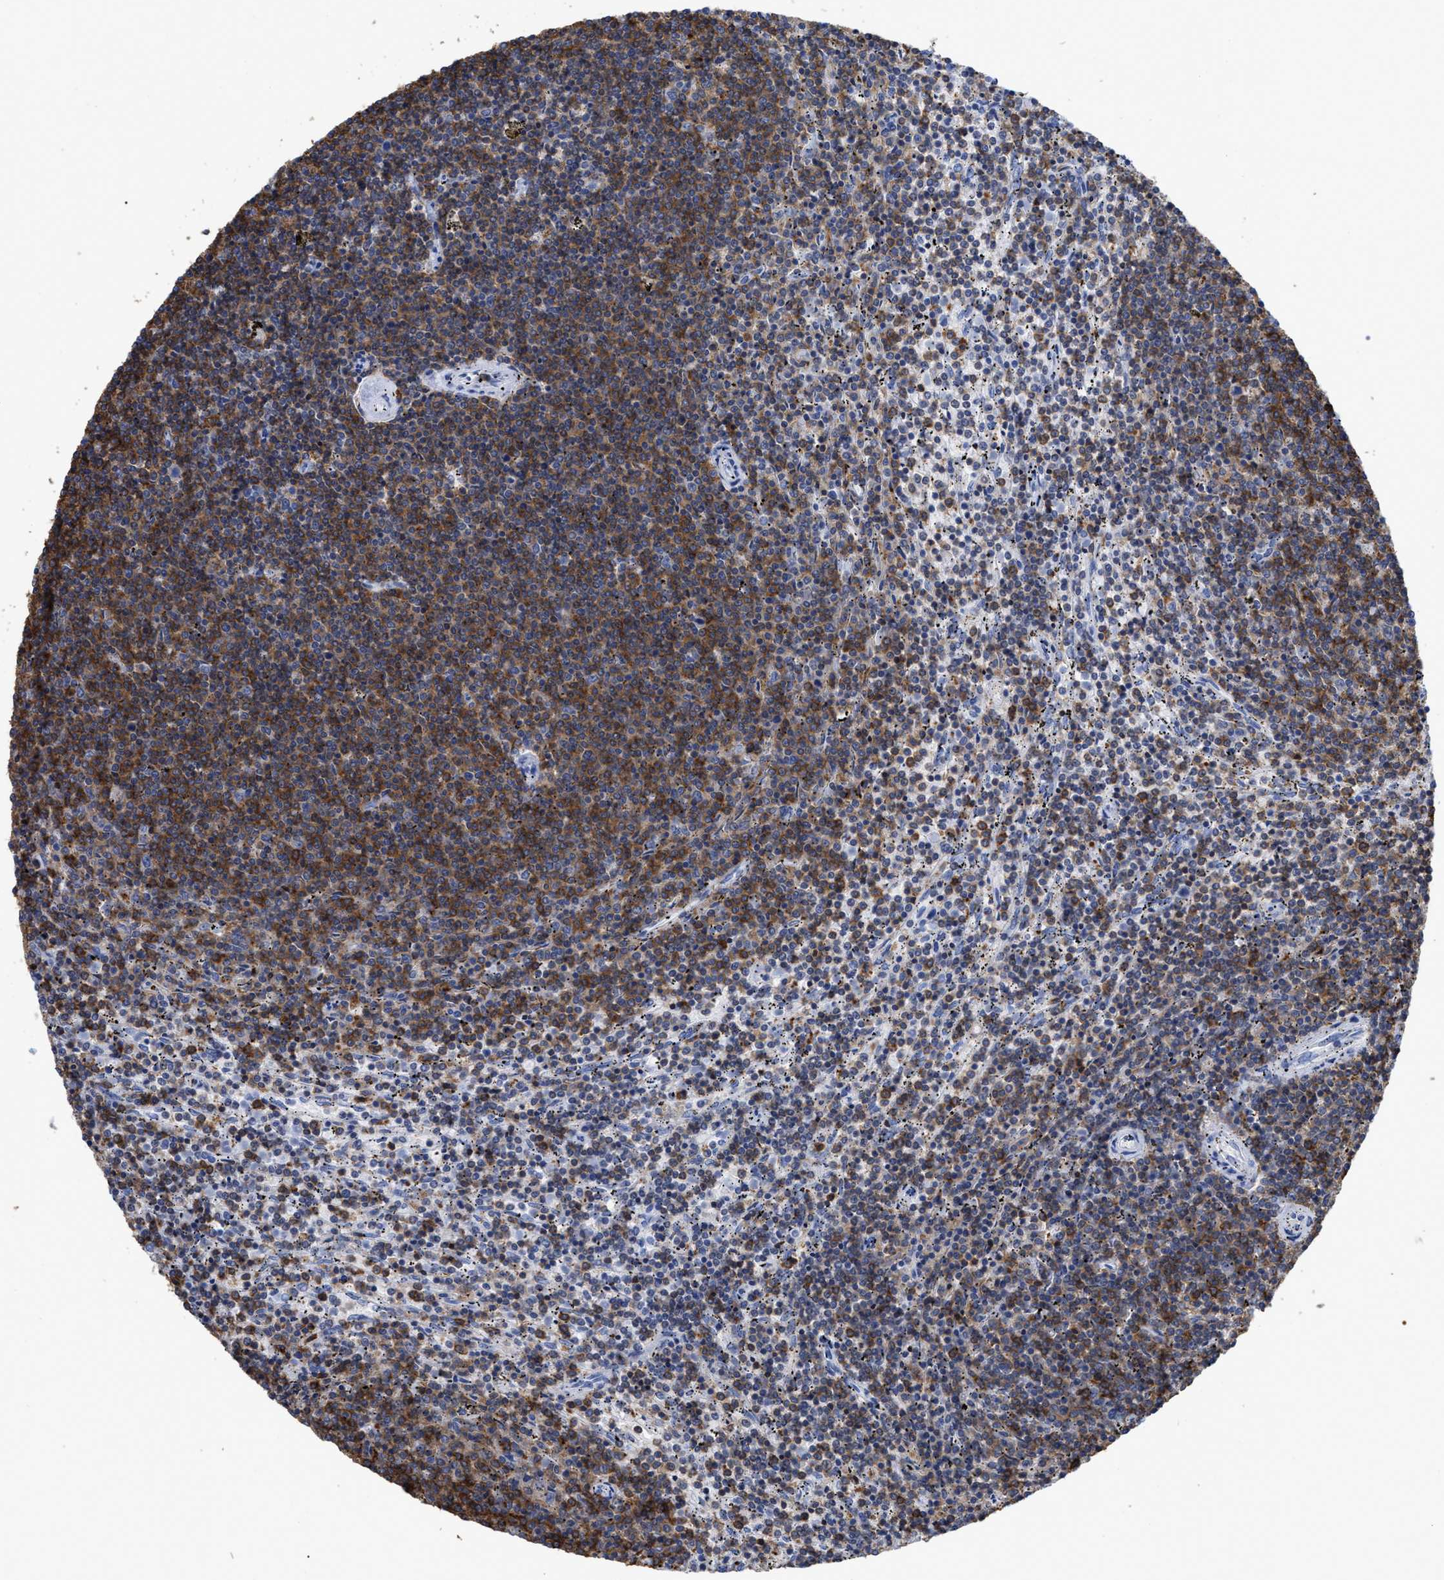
{"staining": {"intensity": "moderate", "quantity": ">75%", "location": "cytoplasmic/membranous"}, "tissue": "lymphoma", "cell_type": "Tumor cells", "image_type": "cancer", "snomed": [{"axis": "morphology", "description": "Malignant lymphoma, non-Hodgkin's type, Low grade"}, {"axis": "topography", "description": "Spleen"}], "caption": "Protein expression analysis of human lymphoma reveals moderate cytoplasmic/membranous positivity in approximately >75% of tumor cells. The staining was performed using DAB (3,3'-diaminobenzidine), with brown indicating positive protein expression. Nuclei are stained blue with hematoxylin.", "gene": "HCLS1", "patient": {"sex": "female", "age": 50}}